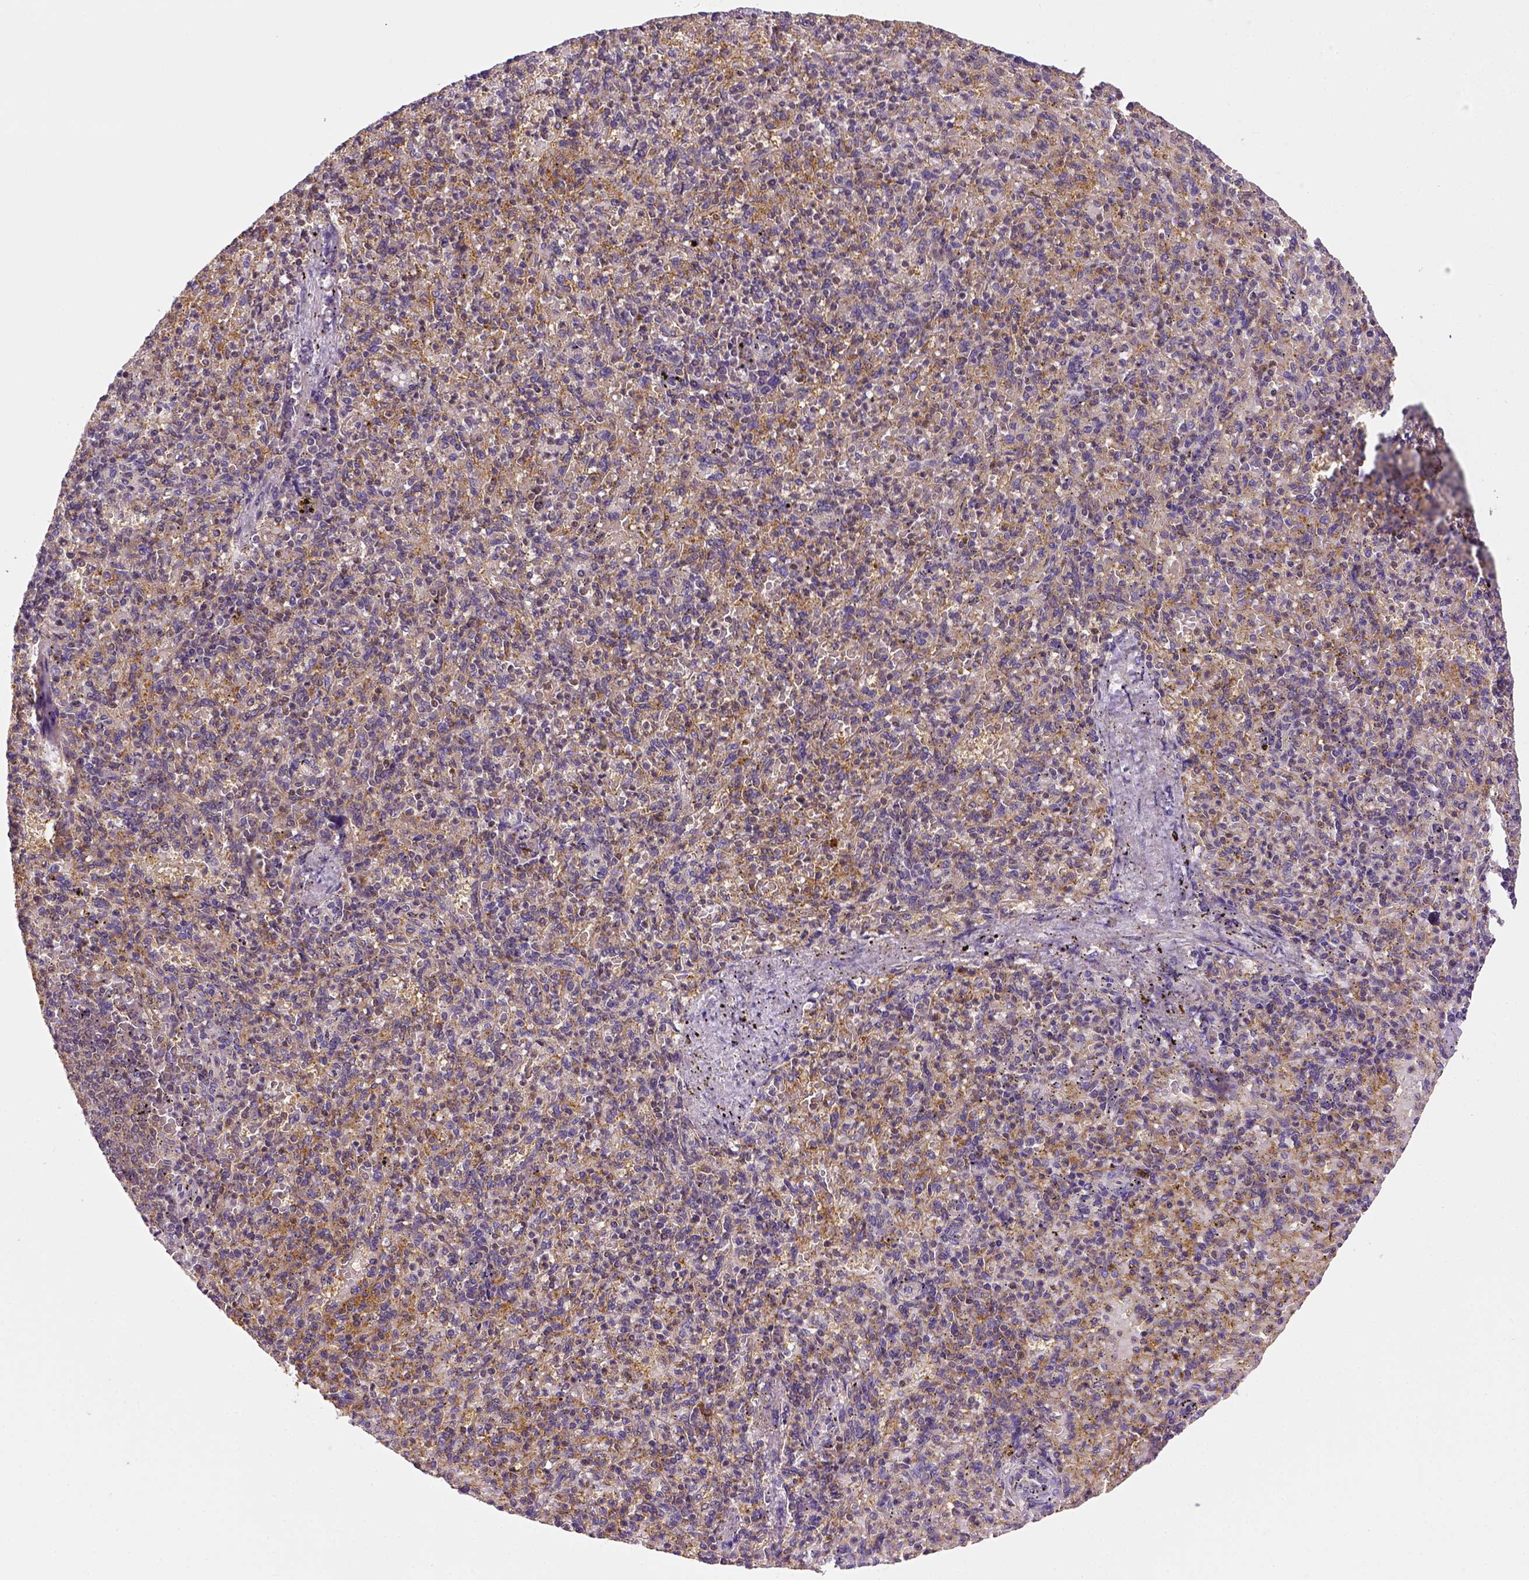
{"staining": {"intensity": "strong", "quantity": "<25%", "location": "cytoplasmic/membranous"}, "tissue": "spleen", "cell_type": "Cells in red pulp", "image_type": "normal", "snomed": [{"axis": "morphology", "description": "Normal tissue, NOS"}, {"axis": "topography", "description": "Spleen"}], "caption": "DAB immunohistochemical staining of unremarkable human spleen shows strong cytoplasmic/membranous protein staining in about <25% of cells in red pulp. Immunohistochemistry stains the protein of interest in brown and the nuclei are stained blue.", "gene": "MATK", "patient": {"sex": "female", "age": 74}}